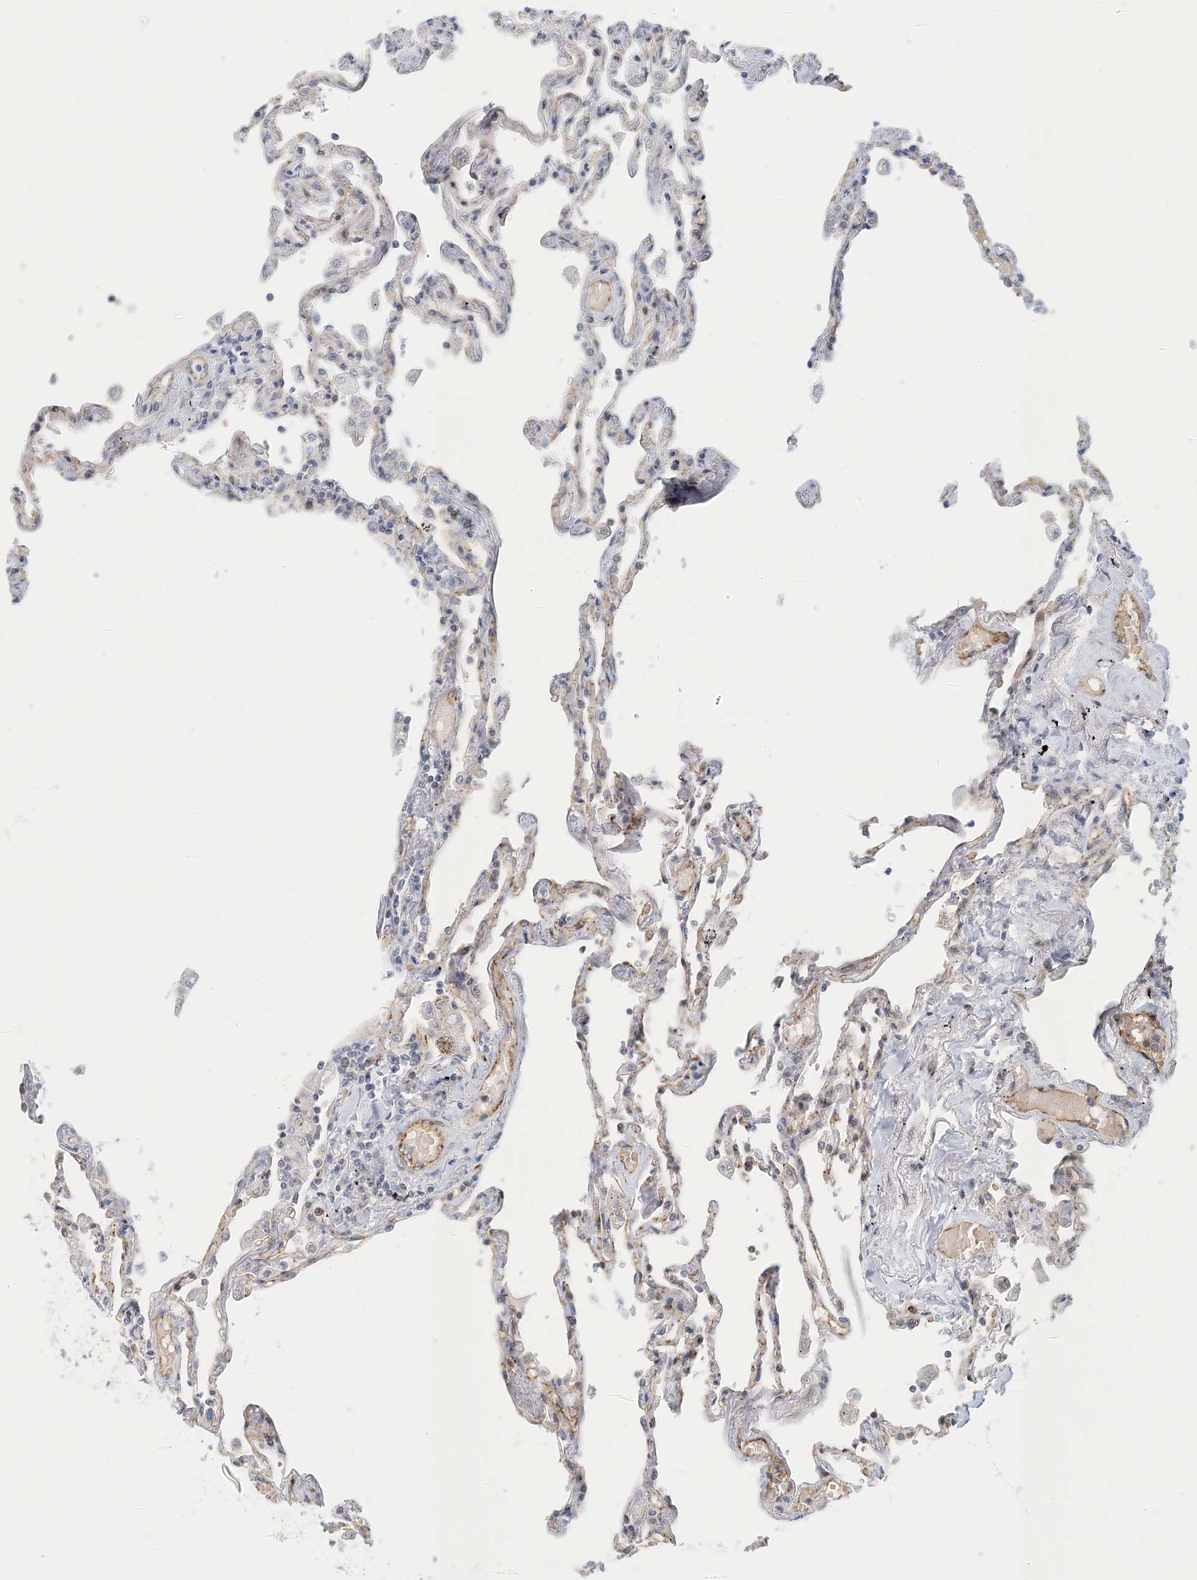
{"staining": {"intensity": "moderate", "quantity": "<25%", "location": "nuclear"}, "tissue": "lung", "cell_type": "Alveolar cells", "image_type": "normal", "snomed": [{"axis": "morphology", "description": "Normal tissue, NOS"}, {"axis": "topography", "description": "Lung"}], "caption": "Alveolar cells demonstrate low levels of moderate nuclear staining in about <25% of cells in unremarkable human lung.", "gene": "MAPKBP1", "patient": {"sex": "female", "age": 67}}